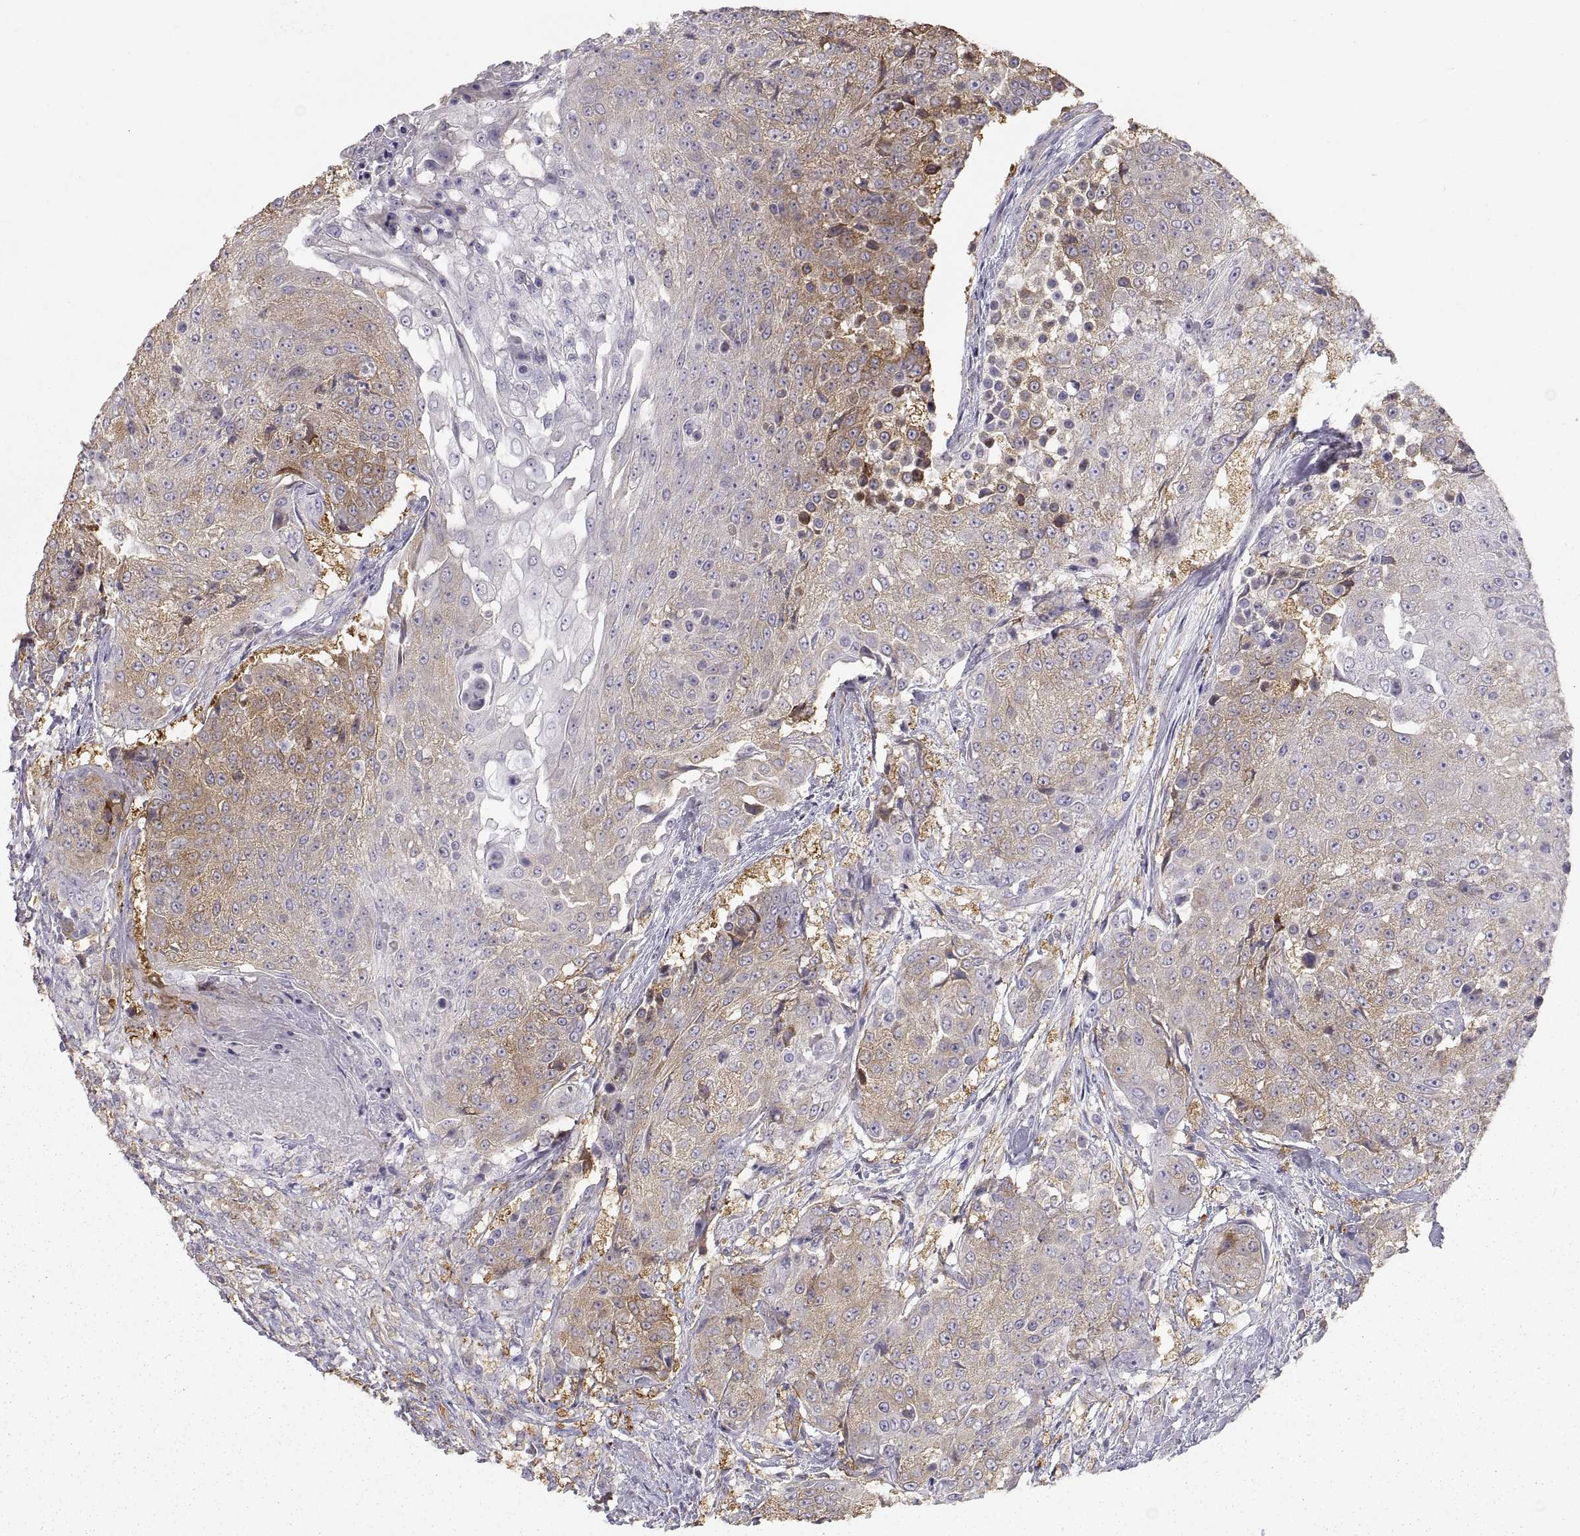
{"staining": {"intensity": "moderate", "quantity": "<25%", "location": "cytoplasmic/membranous"}, "tissue": "urothelial cancer", "cell_type": "Tumor cells", "image_type": "cancer", "snomed": [{"axis": "morphology", "description": "Urothelial carcinoma, High grade"}, {"axis": "topography", "description": "Urinary bladder"}], "caption": "The photomicrograph exhibits staining of high-grade urothelial carcinoma, revealing moderate cytoplasmic/membranous protein positivity (brown color) within tumor cells. (DAB IHC, brown staining for protein, blue staining for nuclei).", "gene": "HSP90AB1", "patient": {"sex": "female", "age": 63}}